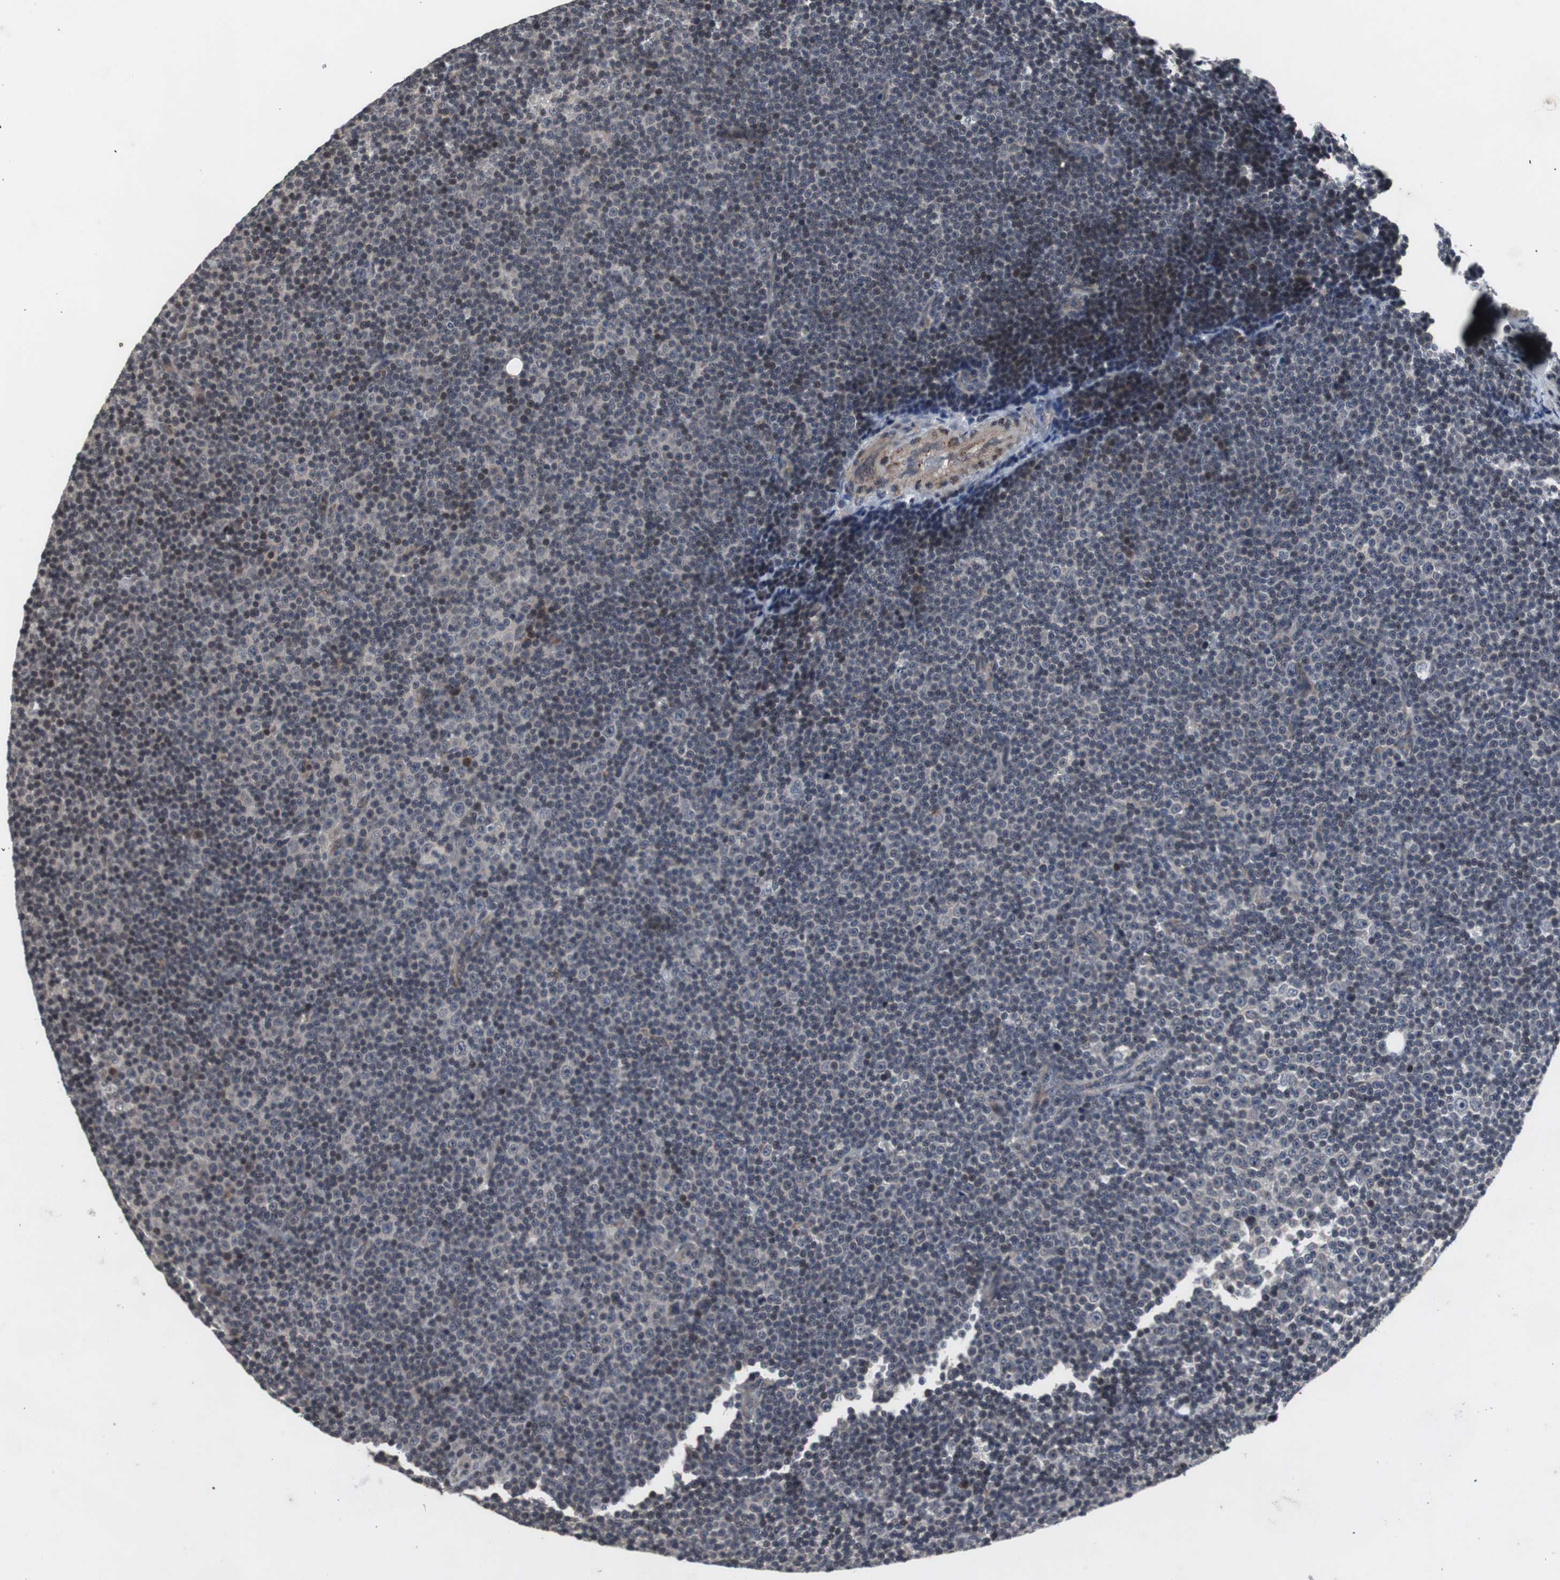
{"staining": {"intensity": "negative", "quantity": "none", "location": "none"}, "tissue": "lymphoma", "cell_type": "Tumor cells", "image_type": "cancer", "snomed": [{"axis": "morphology", "description": "Malignant lymphoma, non-Hodgkin's type, Low grade"}, {"axis": "topography", "description": "Lymph node"}], "caption": "Histopathology image shows no protein expression in tumor cells of lymphoma tissue. Nuclei are stained in blue.", "gene": "CRADD", "patient": {"sex": "female", "age": 67}}